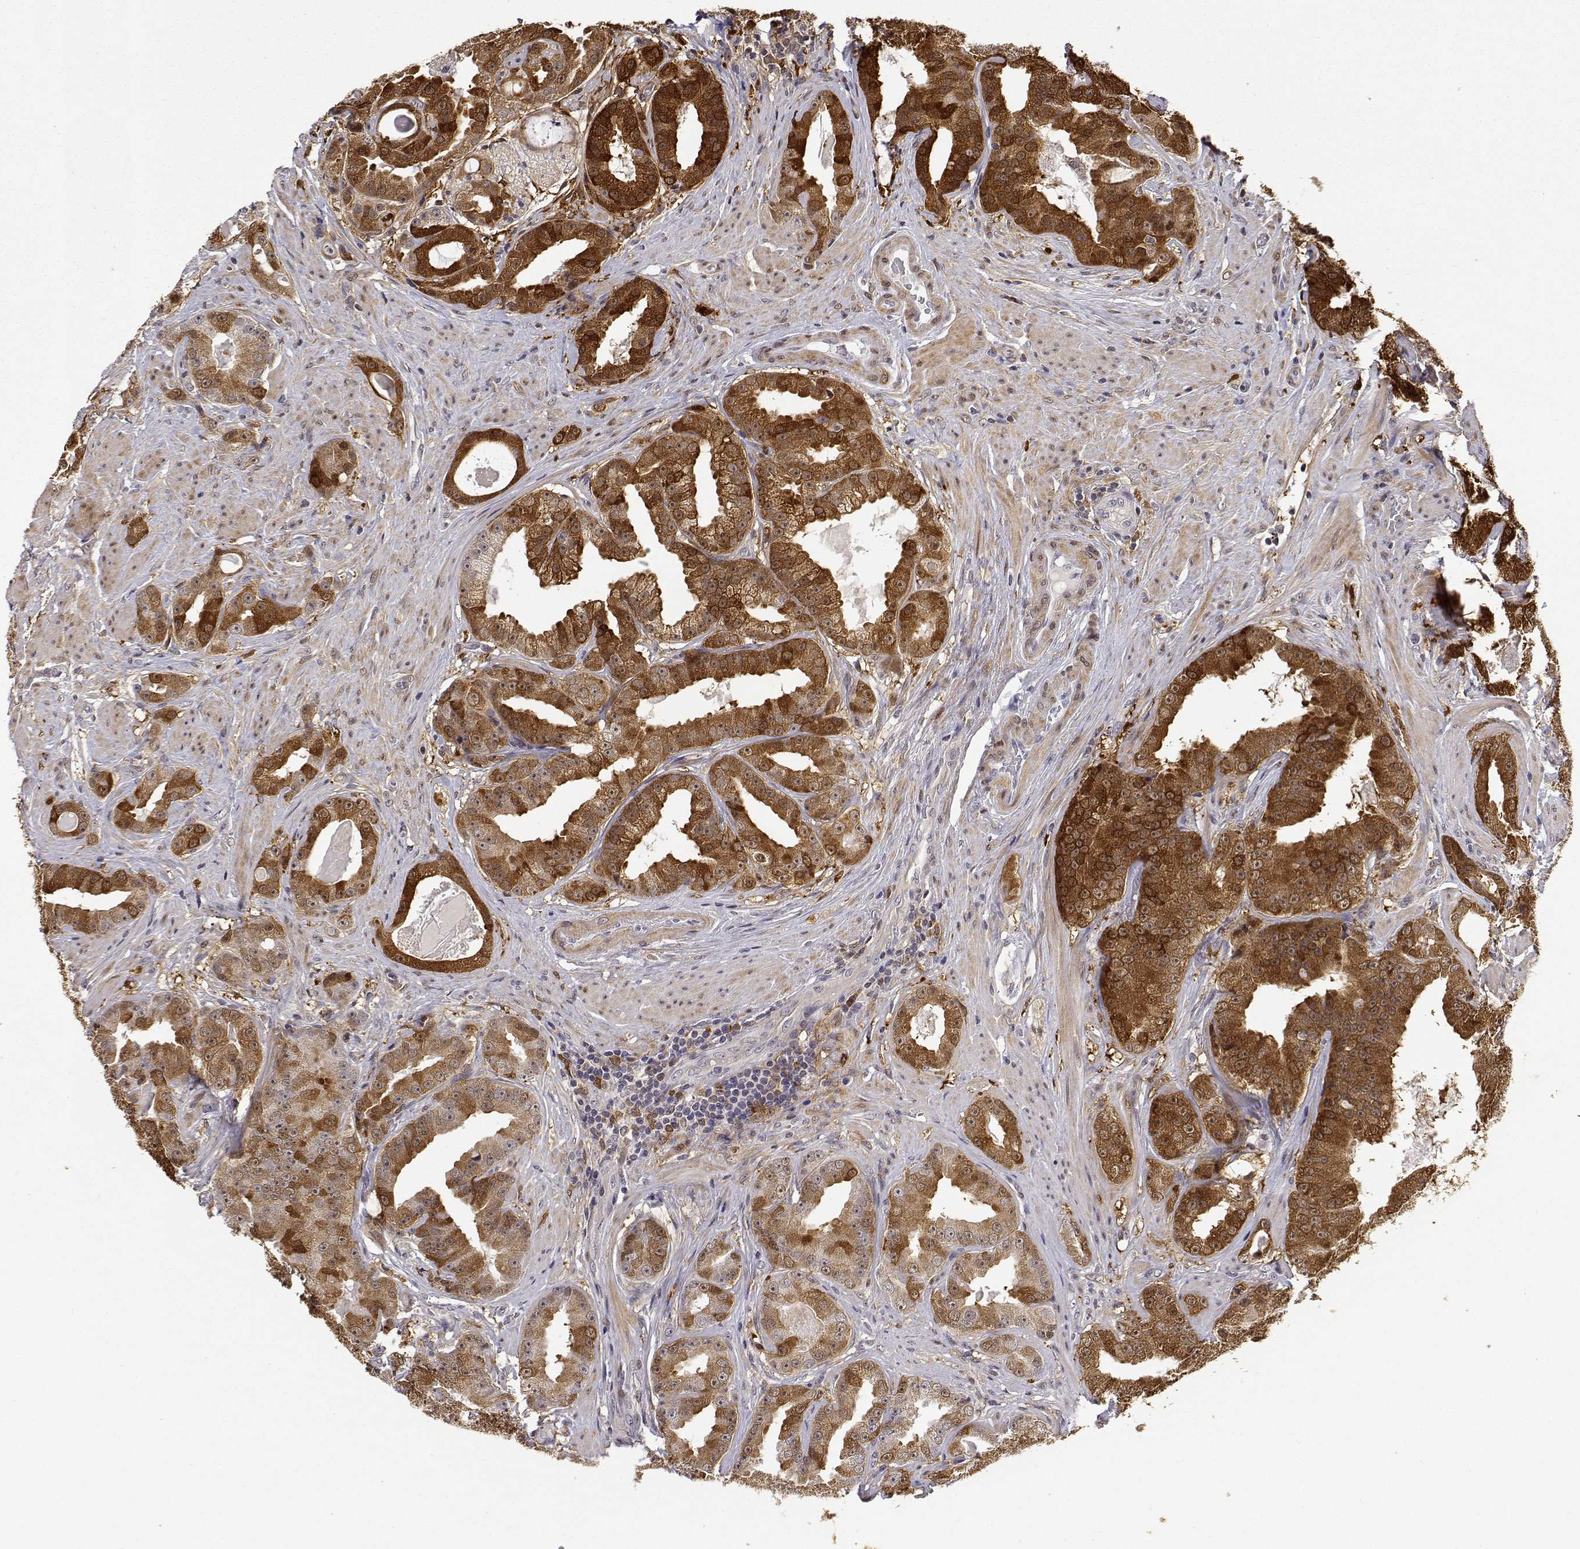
{"staining": {"intensity": "strong", "quantity": ">75%", "location": "cytoplasmic/membranous"}, "tissue": "prostate cancer", "cell_type": "Tumor cells", "image_type": "cancer", "snomed": [{"axis": "morphology", "description": "Adenocarcinoma, Low grade"}, {"axis": "topography", "description": "Prostate"}], "caption": "An image of prostate cancer (adenocarcinoma (low-grade)) stained for a protein reveals strong cytoplasmic/membranous brown staining in tumor cells. The staining was performed using DAB (3,3'-diaminobenzidine), with brown indicating positive protein expression. Nuclei are stained blue with hematoxylin.", "gene": "PHGDH", "patient": {"sex": "male", "age": 60}}